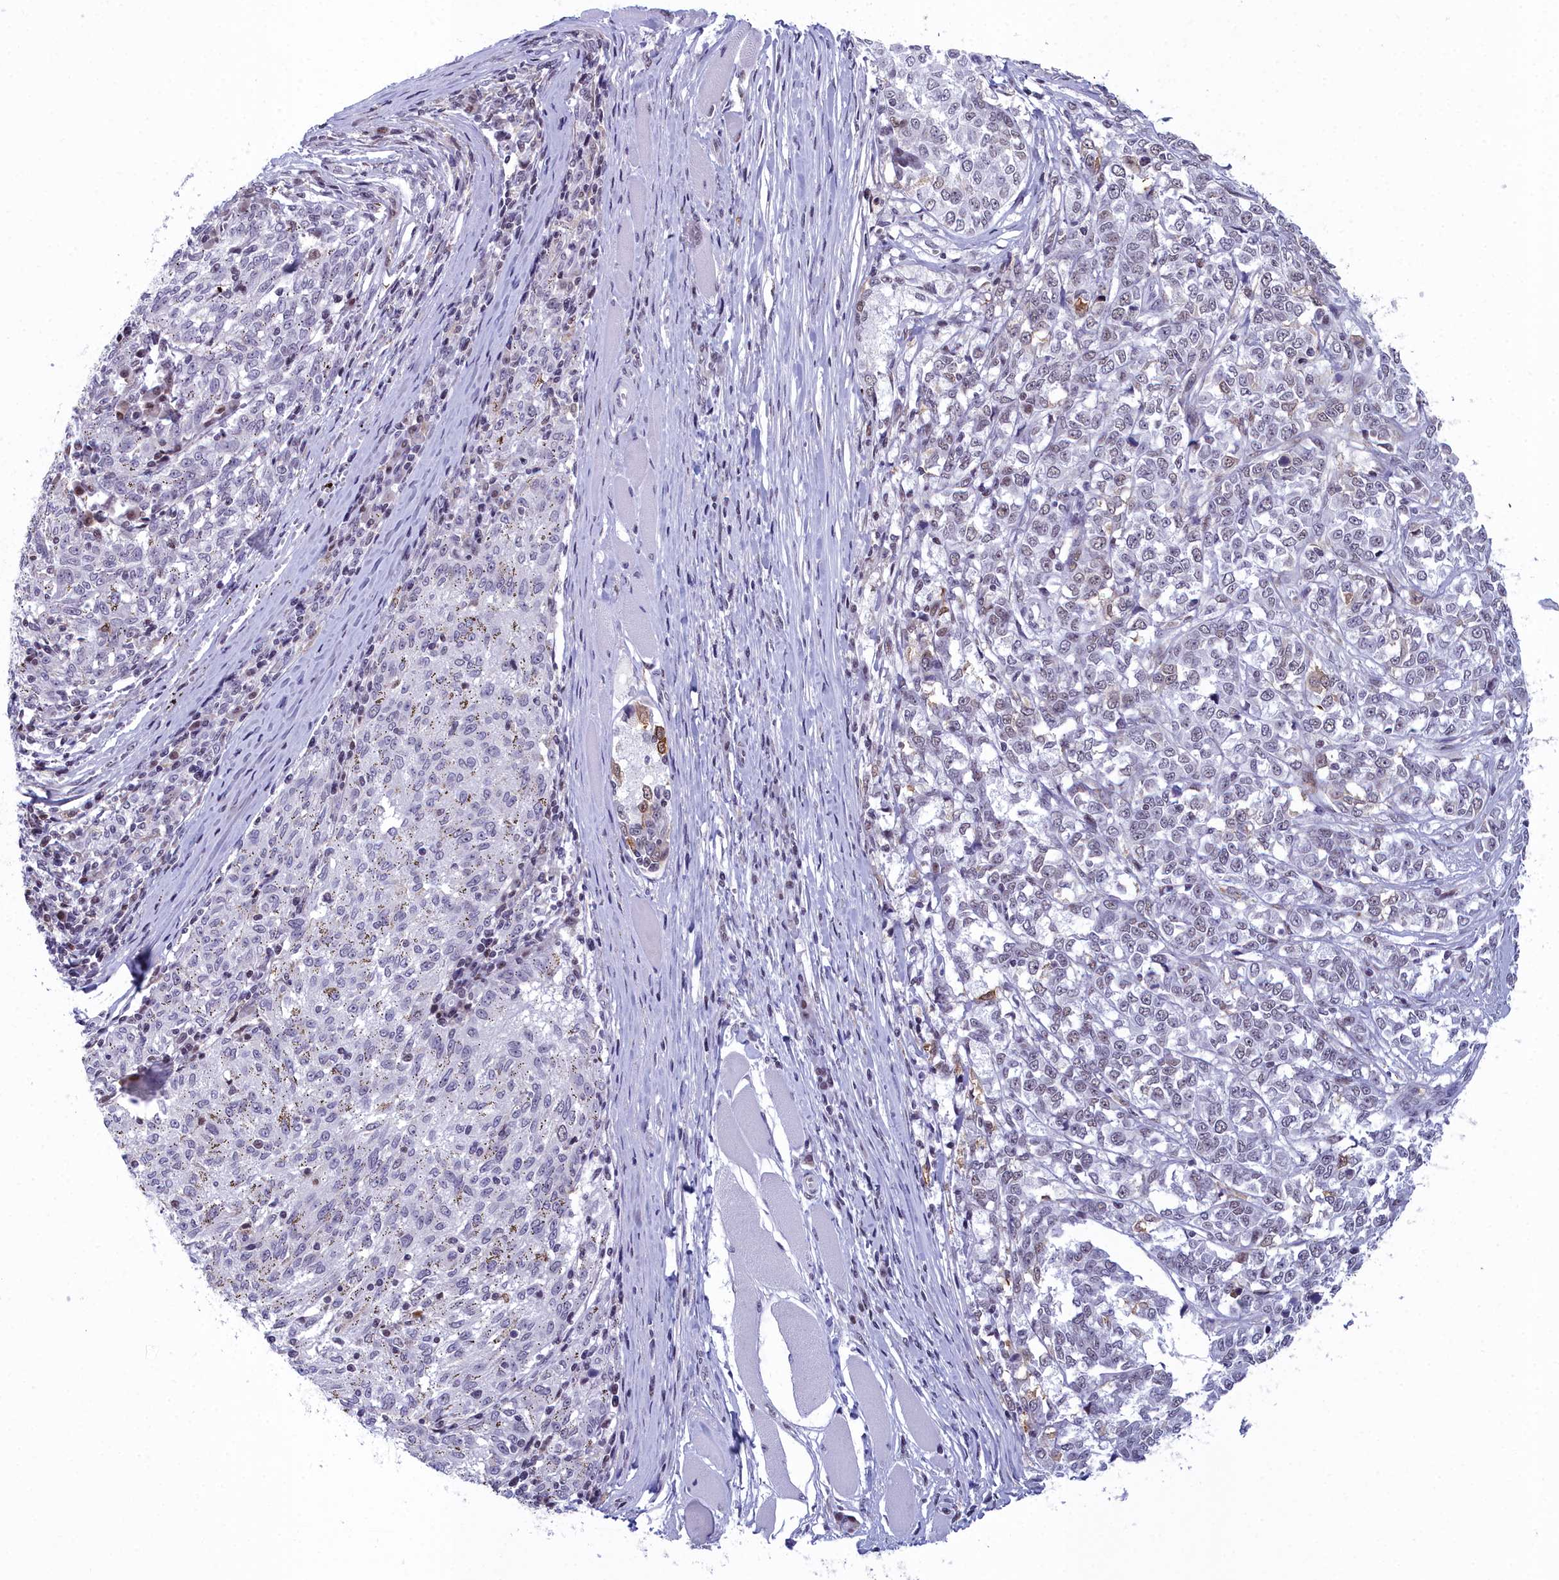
{"staining": {"intensity": "weak", "quantity": "<25%", "location": "nuclear"}, "tissue": "melanoma", "cell_type": "Tumor cells", "image_type": "cancer", "snomed": [{"axis": "morphology", "description": "Malignant melanoma, NOS"}, {"axis": "topography", "description": "Skin"}], "caption": "IHC histopathology image of malignant melanoma stained for a protein (brown), which shows no staining in tumor cells.", "gene": "CCDC97", "patient": {"sex": "female", "age": 72}}